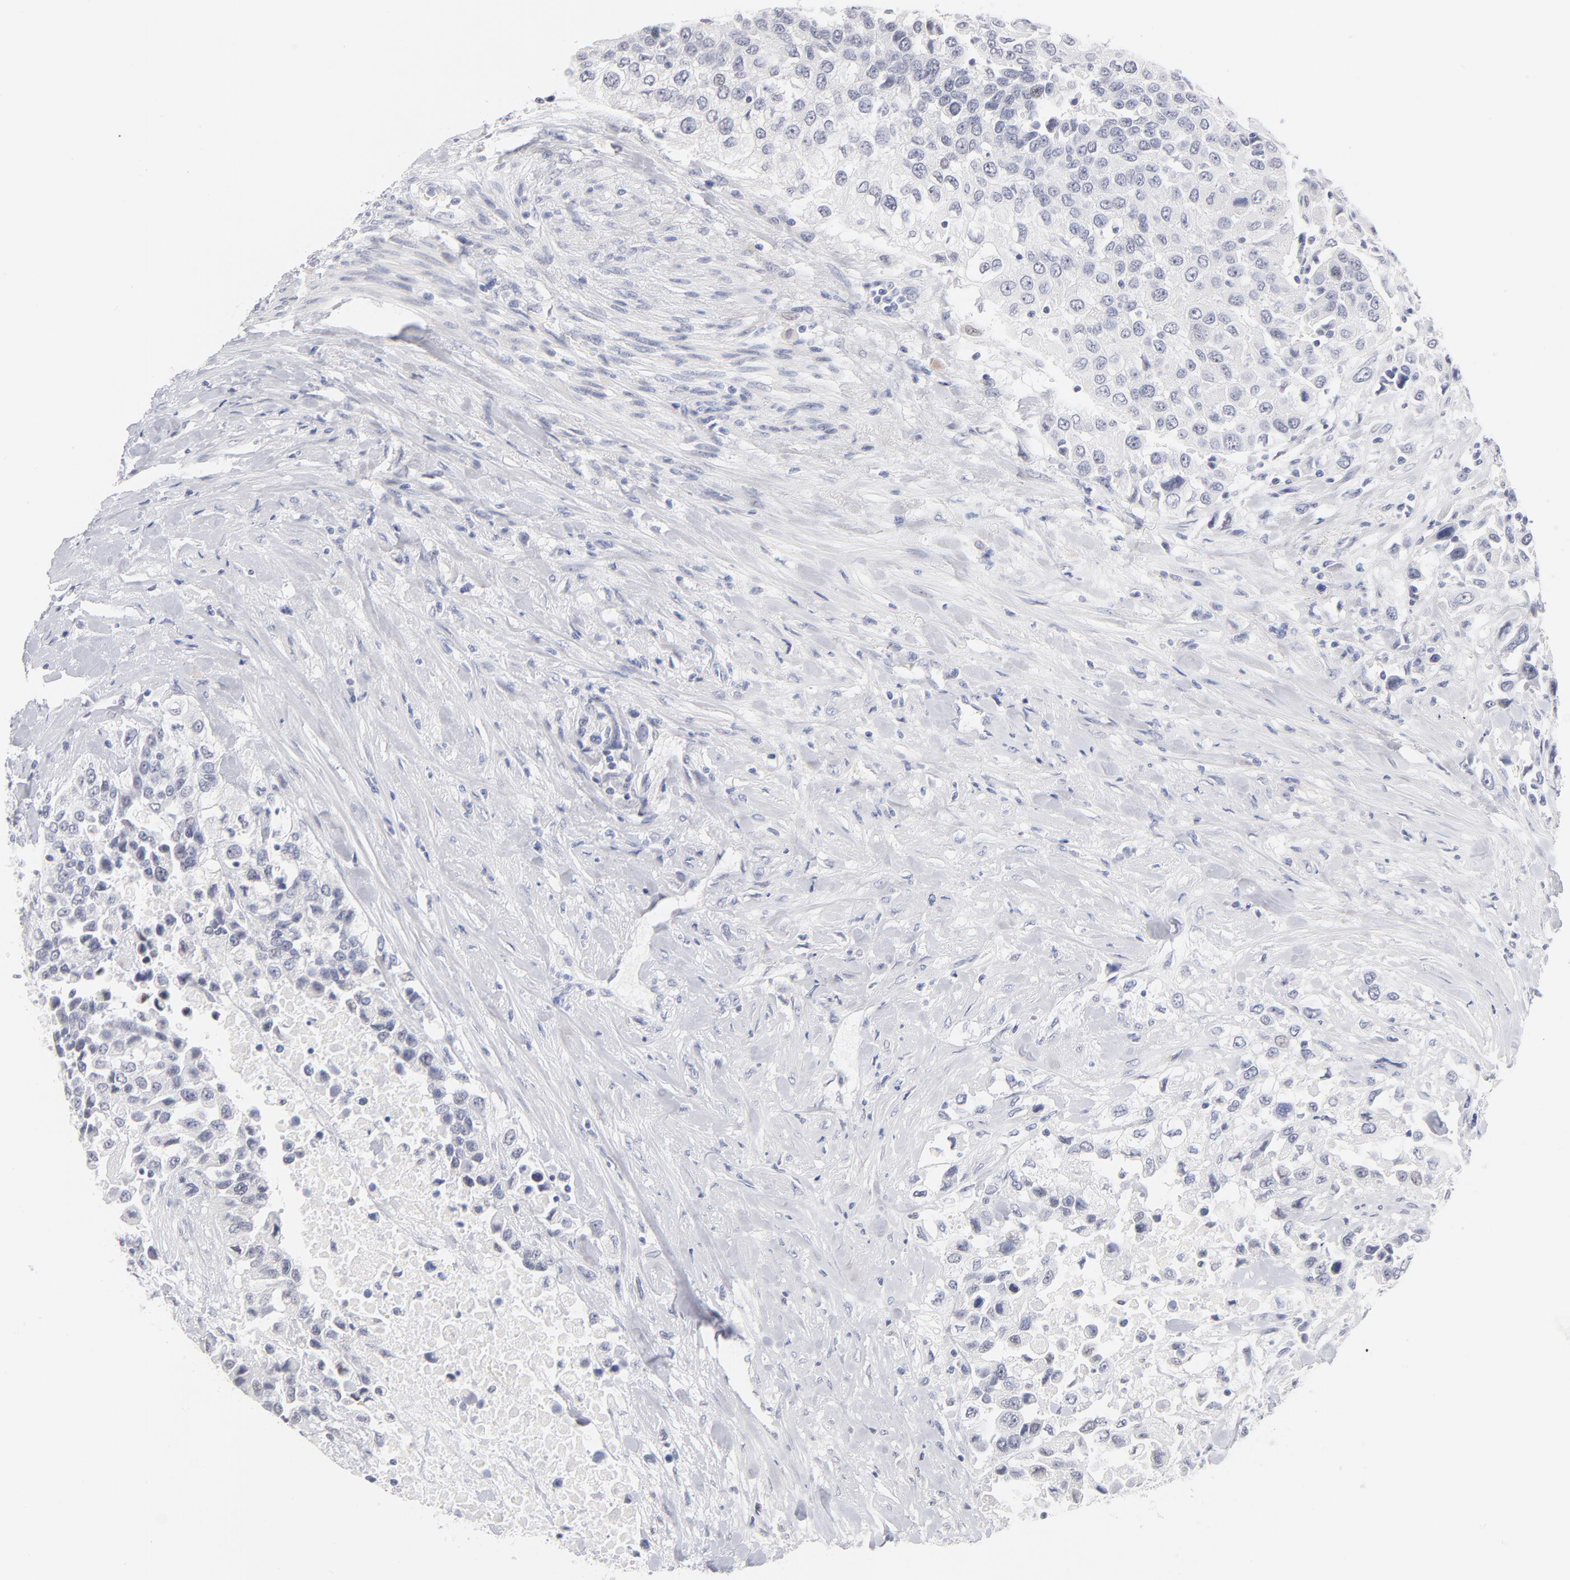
{"staining": {"intensity": "negative", "quantity": "none", "location": "none"}, "tissue": "urothelial cancer", "cell_type": "Tumor cells", "image_type": "cancer", "snomed": [{"axis": "morphology", "description": "Urothelial carcinoma, High grade"}, {"axis": "topography", "description": "Urinary bladder"}], "caption": "The photomicrograph reveals no staining of tumor cells in urothelial carcinoma (high-grade). Brightfield microscopy of immunohistochemistry stained with DAB (brown) and hematoxylin (blue), captured at high magnification.", "gene": "KHNYN", "patient": {"sex": "female", "age": 80}}